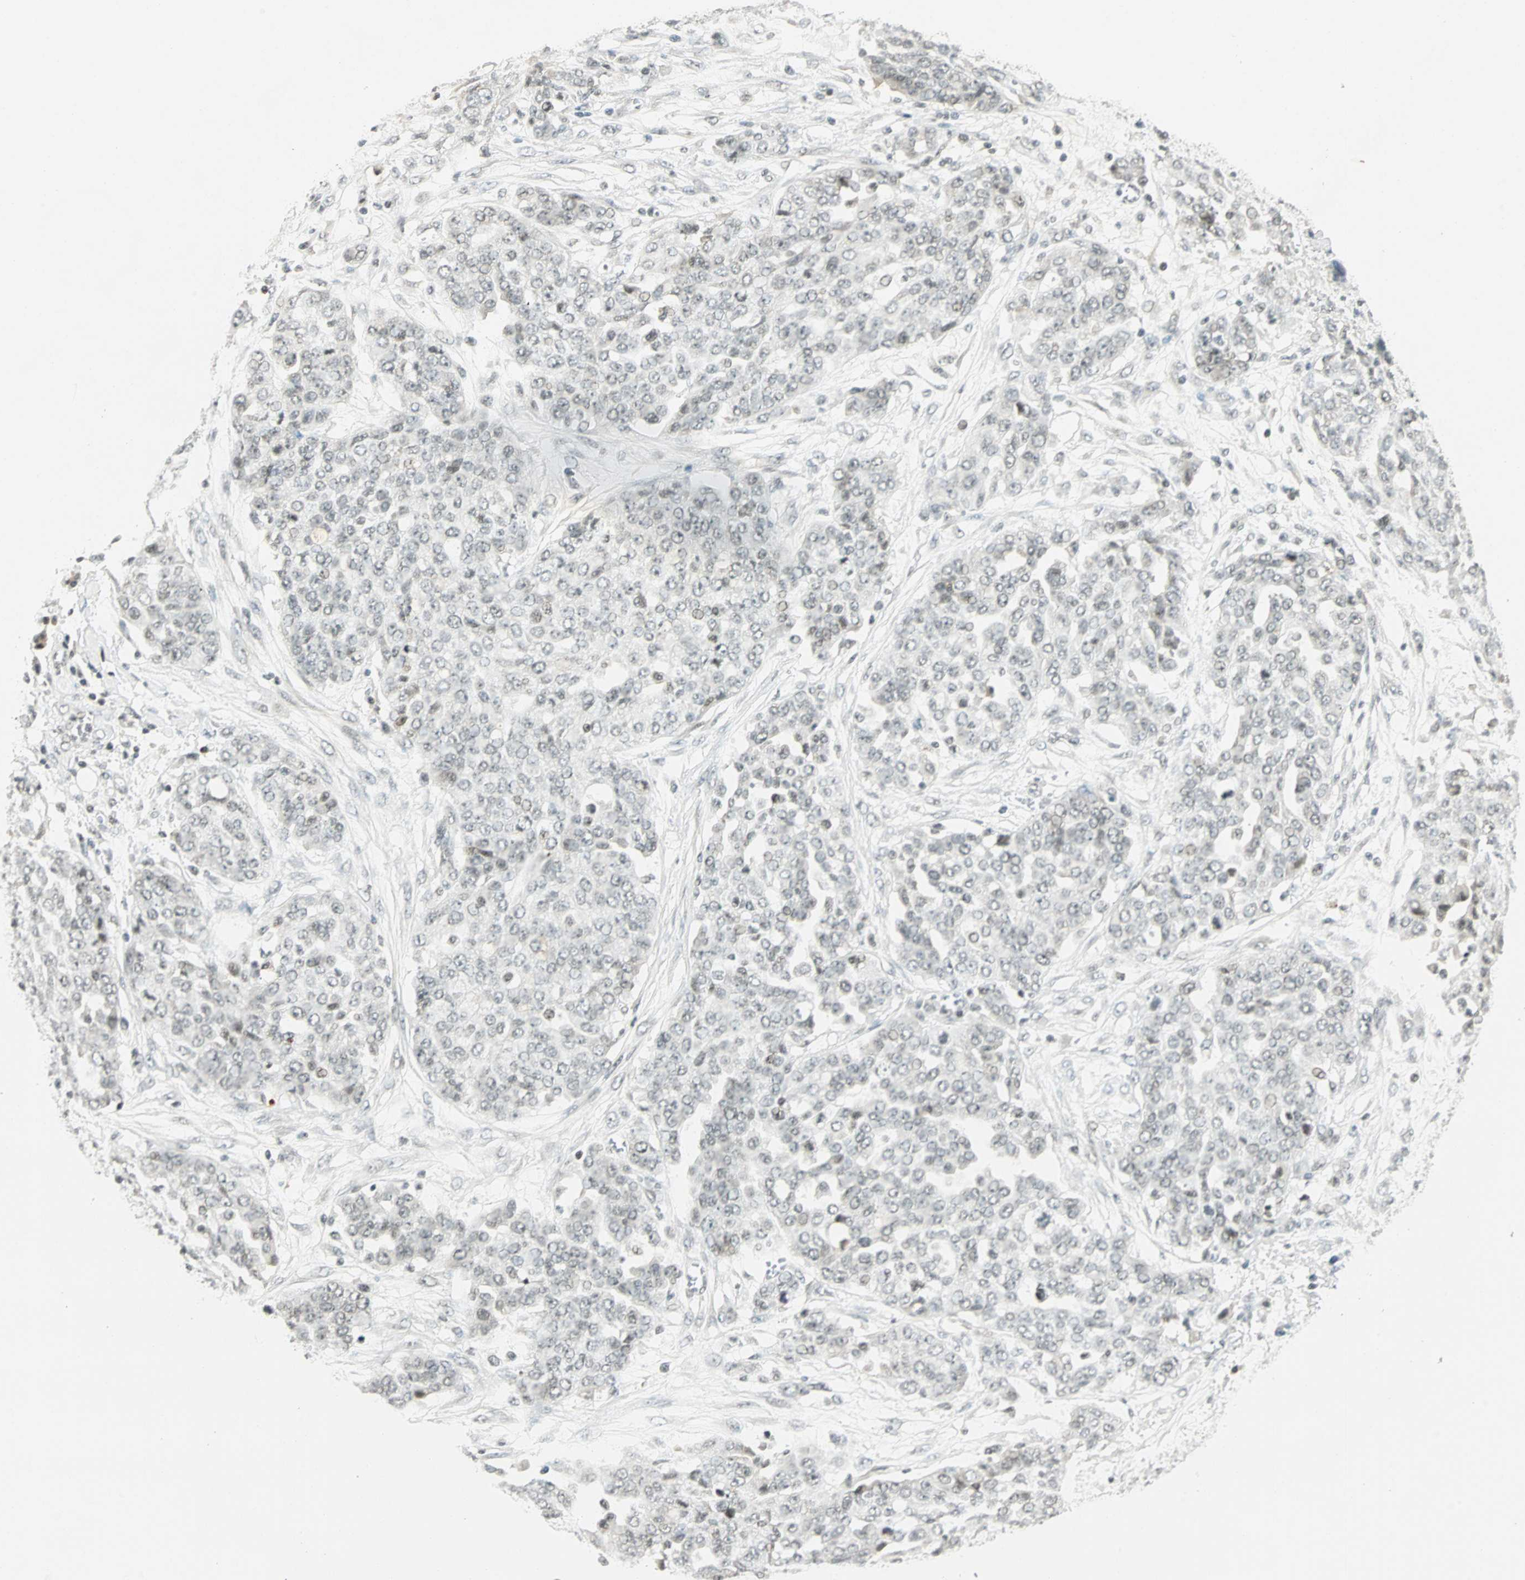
{"staining": {"intensity": "weak", "quantity": "<25%", "location": "nuclear"}, "tissue": "ovarian cancer", "cell_type": "Tumor cells", "image_type": "cancer", "snomed": [{"axis": "morphology", "description": "Cystadenocarcinoma, serous, NOS"}, {"axis": "topography", "description": "Soft tissue"}, {"axis": "topography", "description": "Ovary"}], "caption": "The IHC micrograph has no significant staining in tumor cells of serous cystadenocarcinoma (ovarian) tissue.", "gene": "SMAD3", "patient": {"sex": "female", "age": 57}}